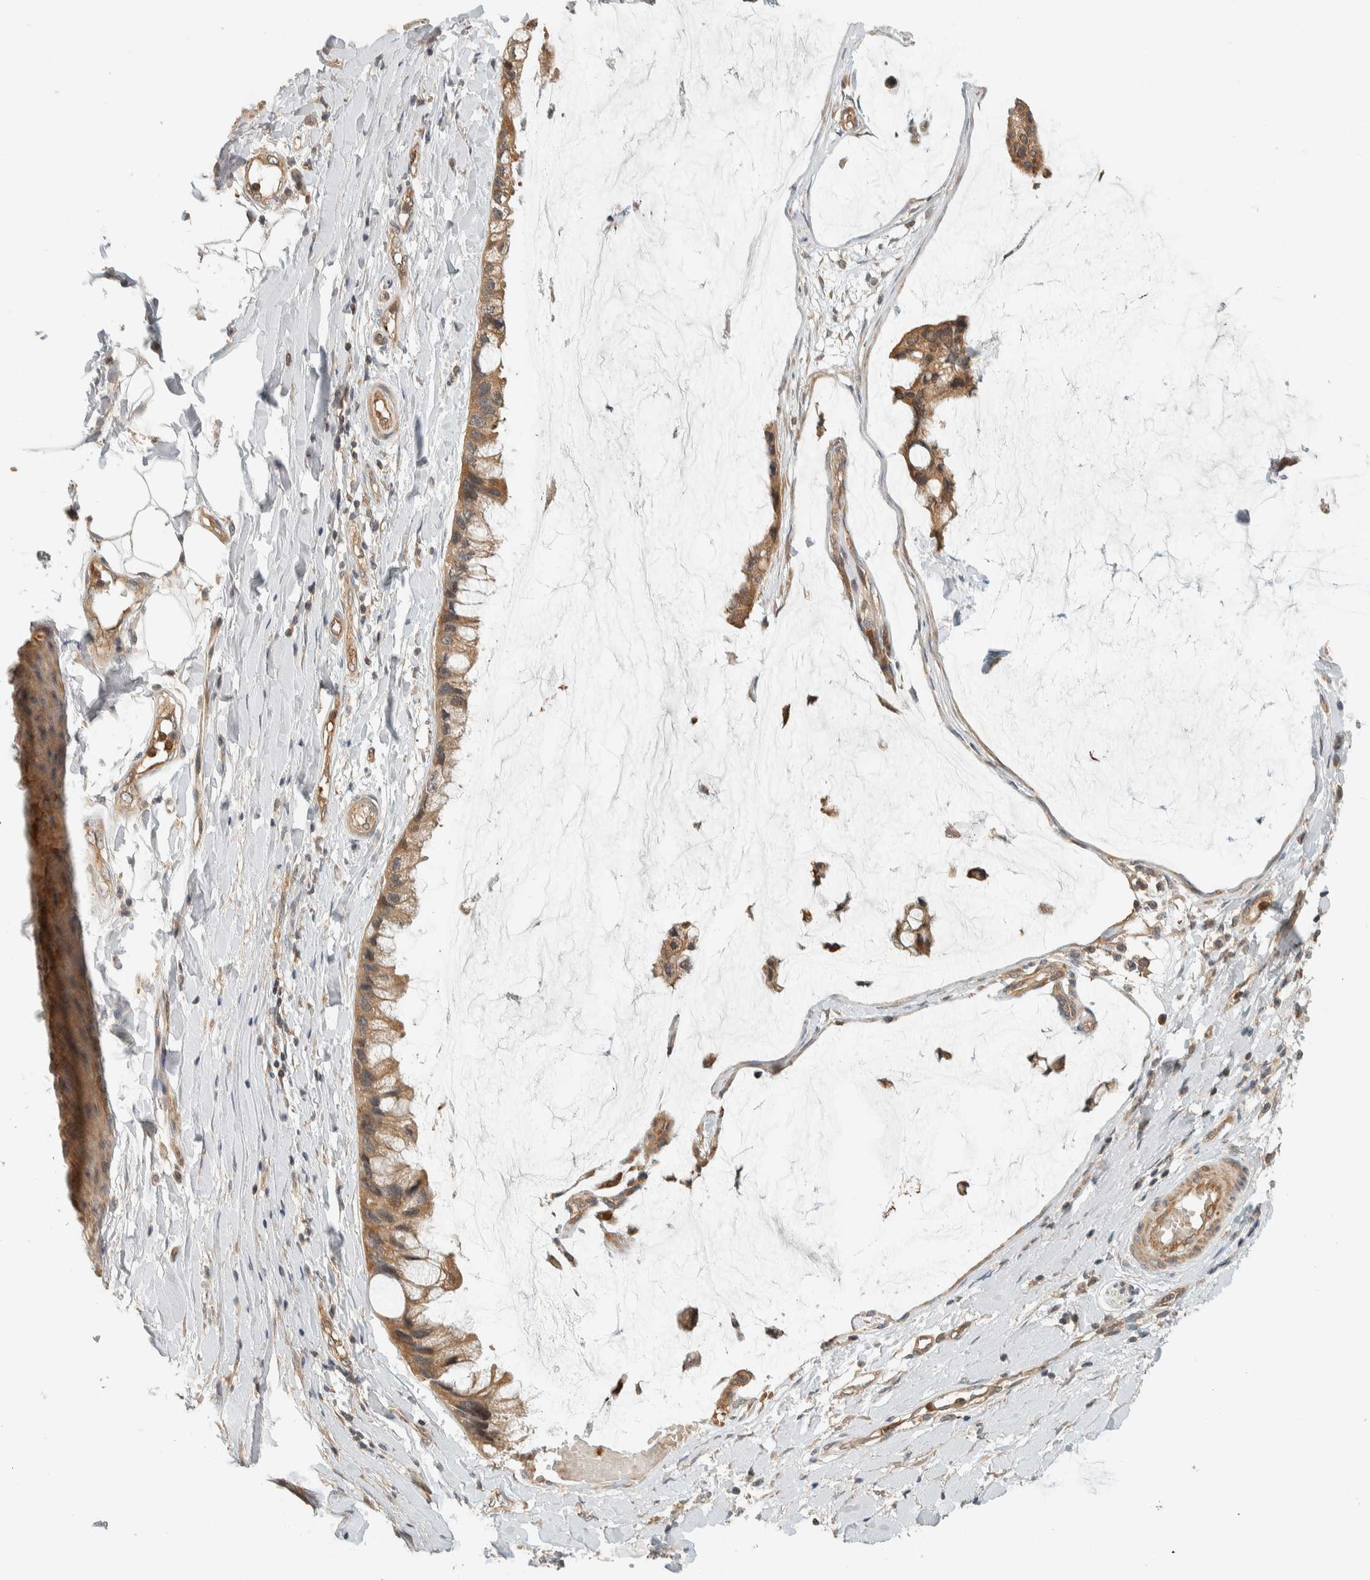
{"staining": {"intensity": "moderate", "quantity": ">75%", "location": "cytoplasmic/membranous"}, "tissue": "ovarian cancer", "cell_type": "Tumor cells", "image_type": "cancer", "snomed": [{"axis": "morphology", "description": "Cystadenocarcinoma, mucinous, NOS"}, {"axis": "topography", "description": "Ovary"}], "caption": "This is a photomicrograph of immunohistochemistry (IHC) staining of mucinous cystadenocarcinoma (ovarian), which shows moderate staining in the cytoplasmic/membranous of tumor cells.", "gene": "ADSS2", "patient": {"sex": "female", "age": 39}}